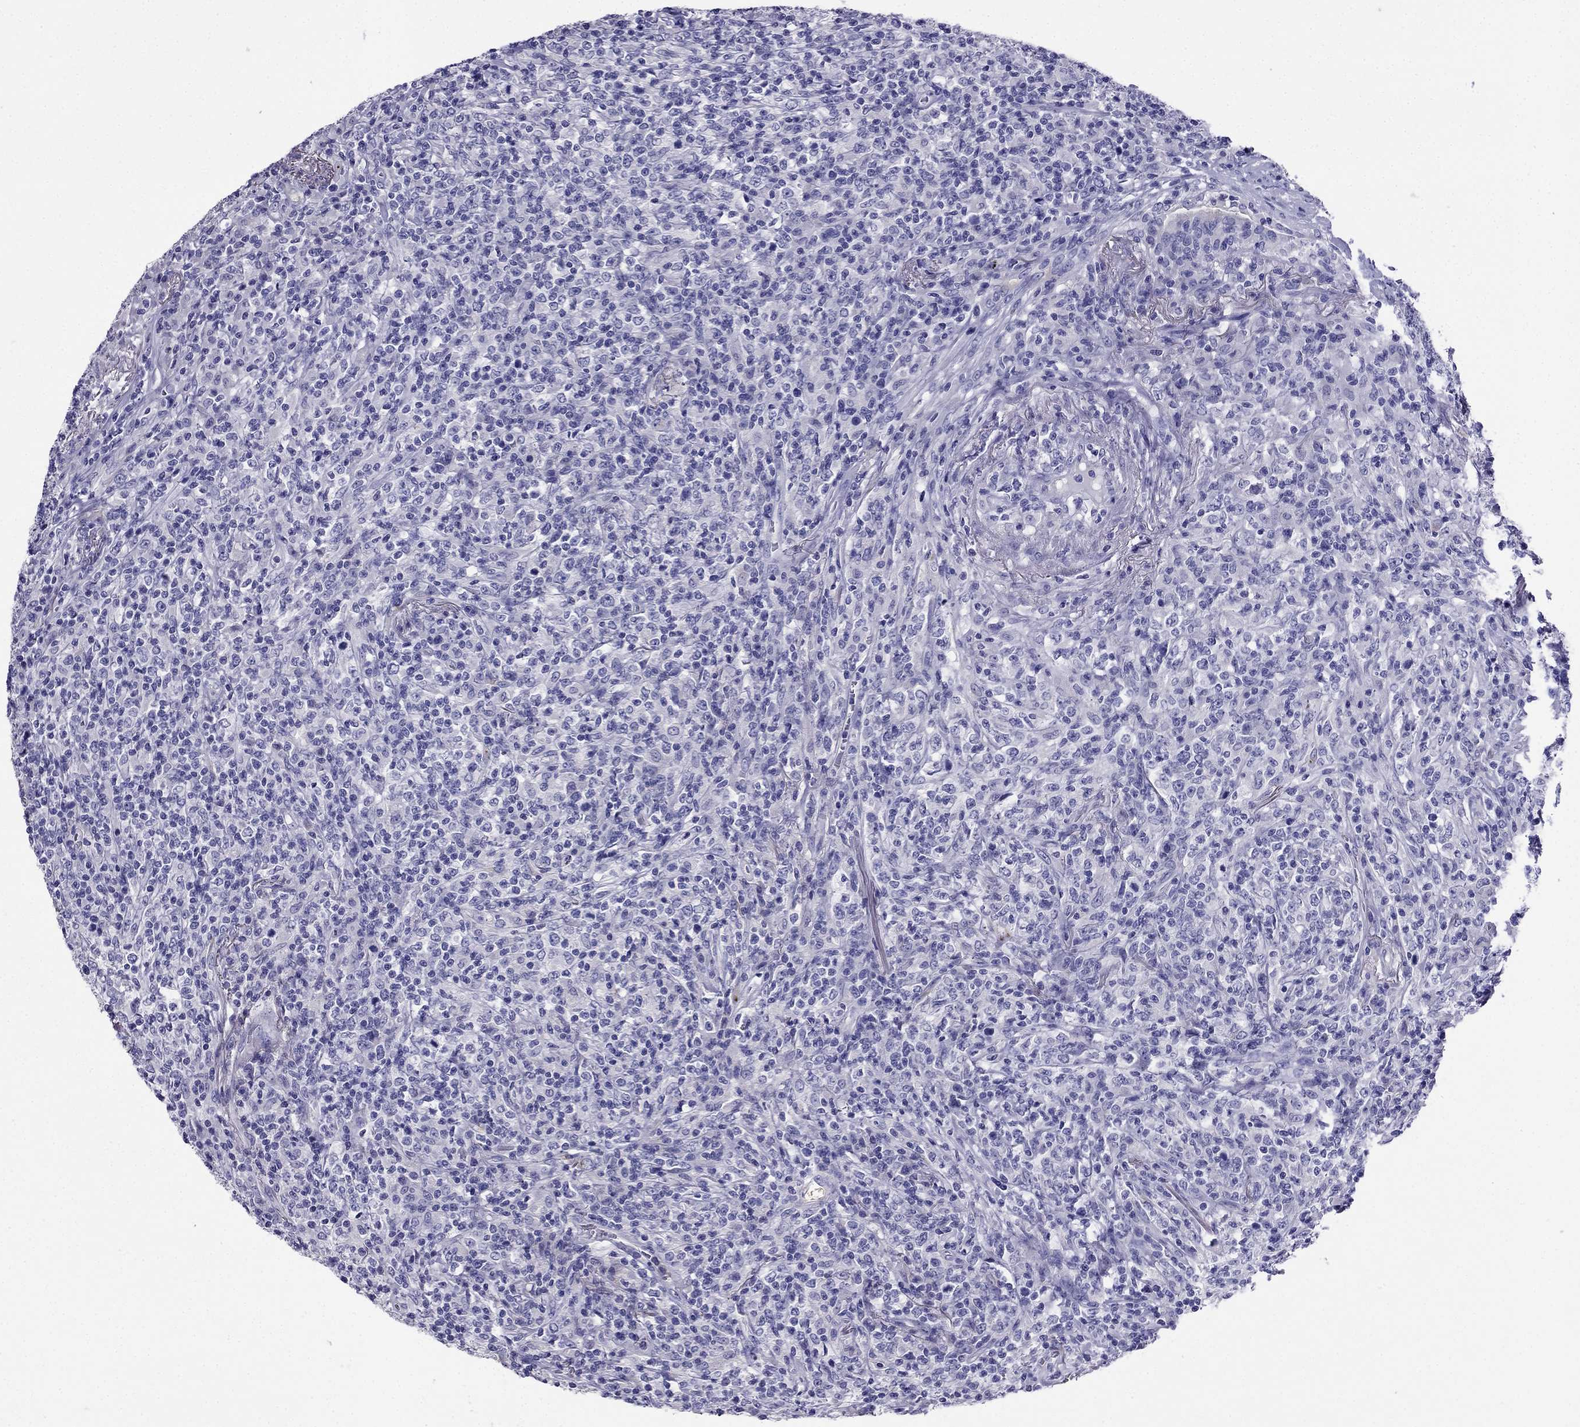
{"staining": {"intensity": "negative", "quantity": "none", "location": "none"}, "tissue": "lymphoma", "cell_type": "Tumor cells", "image_type": "cancer", "snomed": [{"axis": "morphology", "description": "Malignant lymphoma, non-Hodgkin's type, High grade"}, {"axis": "topography", "description": "Lung"}], "caption": "An image of human malignant lymphoma, non-Hodgkin's type (high-grade) is negative for staining in tumor cells.", "gene": "PTH", "patient": {"sex": "male", "age": 79}}